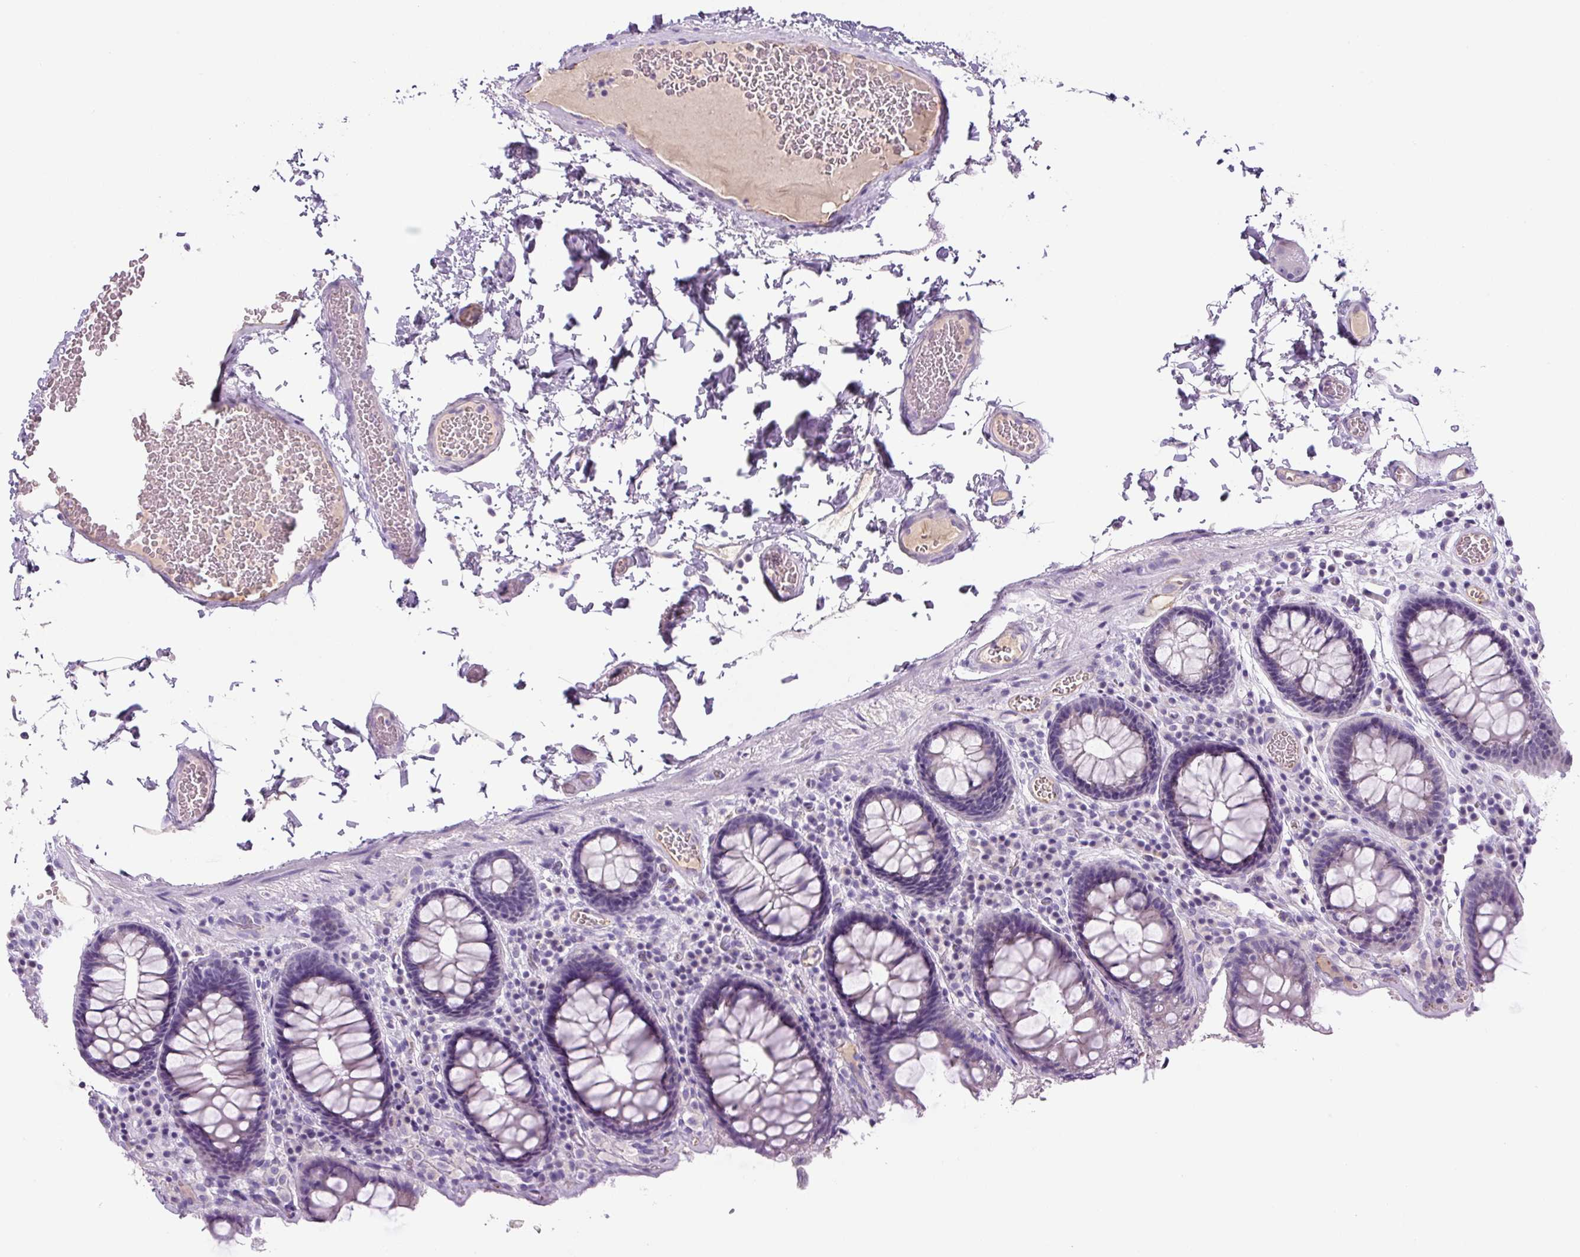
{"staining": {"intensity": "negative", "quantity": "none", "location": "none"}, "tissue": "colon", "cell_type": "Endothelial cells", "image_type": "normal", "snomed": [{"axis": "morphology", "description": "Normal tissue, NOS"}, {"axis": "topography", "description": "Colon"}, {"axis": "topography", "description": "Peripheral nerve tissue"}], "caption": "A micrograph of colon stained for a protein shows no brown staining in endothelial cells. (Stains: DAB immunohistochemistry with hematoxylin counter stain, Microscopy: brightfield microscopy at high magnification).", "gene": "RSPO4", "patient": {"sex": "male", "age": 84}}